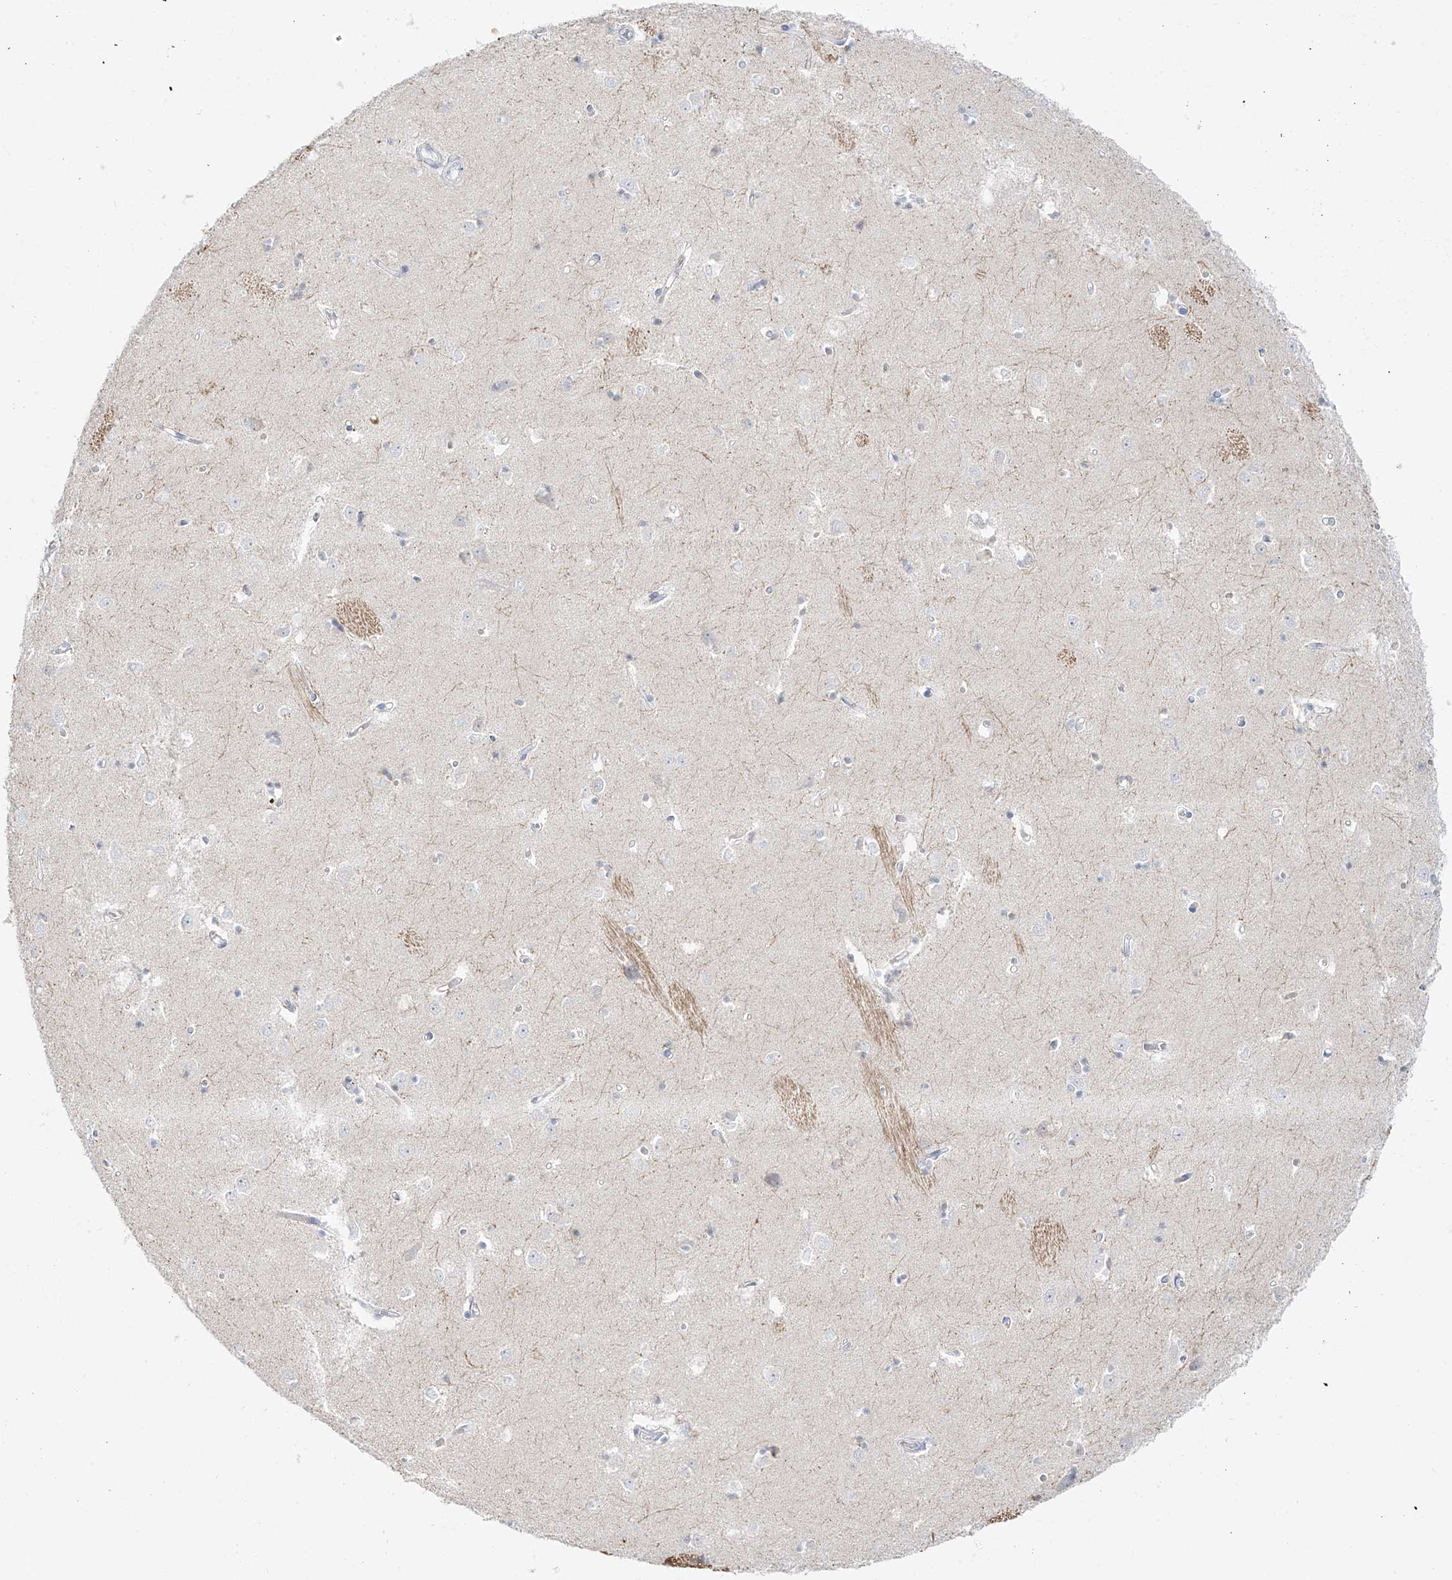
{"staining": {"intensity": "negative", "quantity": "none", "location": "none"}, "tissue": "caudate", "cell_type": "Glial cells", "image_type": "normal", "snomed": [{"axis": "morphology", "description": "Normal tissue, NOS"}, {"axis": "topography", "description": "Lateral ventricle wall"}], "caption": "DAB immunohistochemical staining of unremarkable human caudate demonstrates no significant expression in glial cells.", "gene": "BSDC1", "patient": {"sex": "male", "age": 45}}